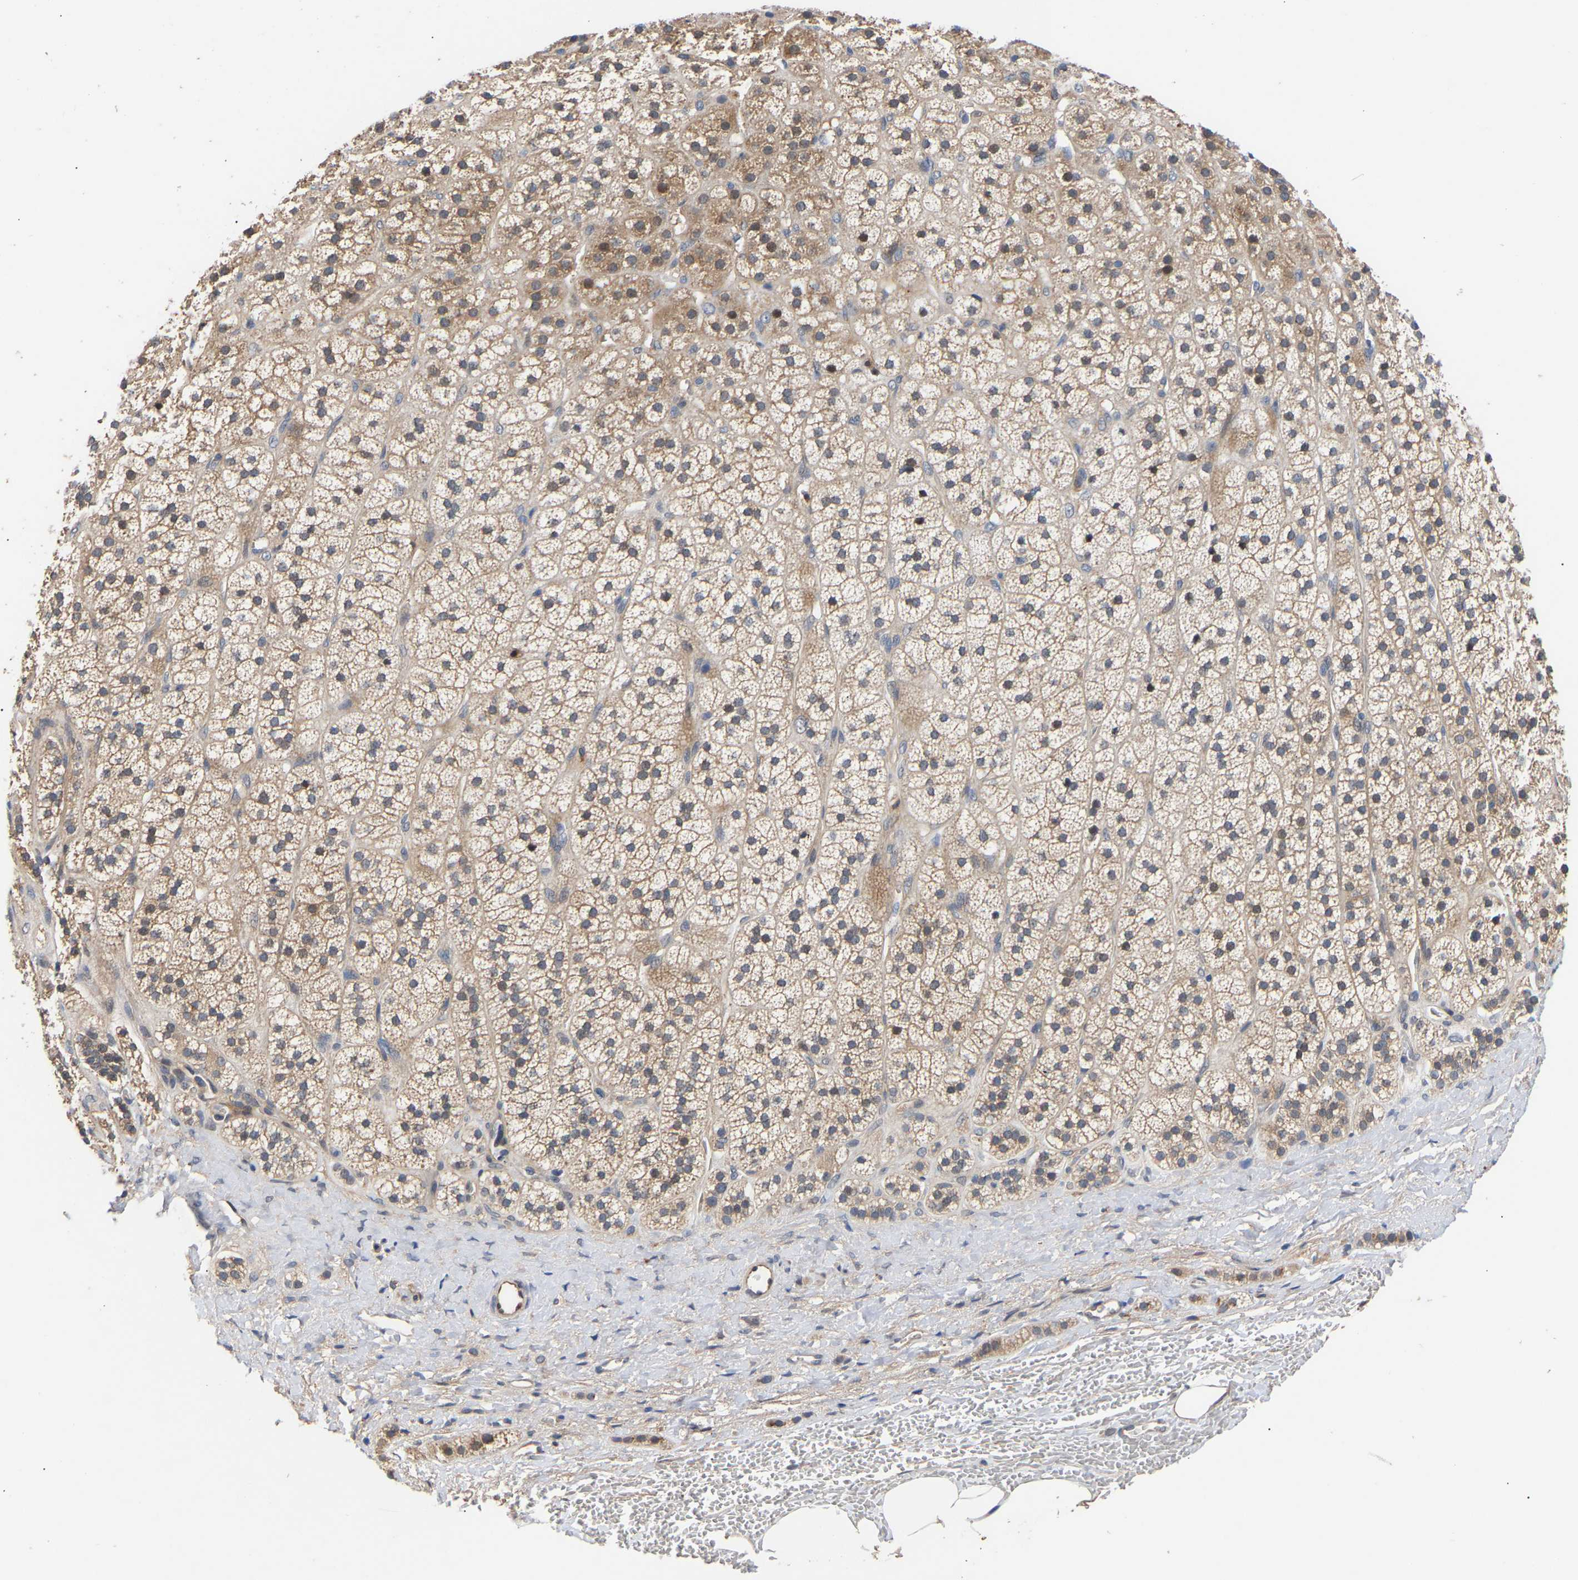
{"staining": {"intensity": "moderate", "quantity": ">75%", "location": "cytoplasmic/membranous"}, "tissue": "adrenal gland", "cell_type": "Glandular cells", "image_type": "normal", "snomed": [{"axis": "morphology", "description": "Normal tissue, NOS"}, {"axis": "topography", "description": "Adrenal gland"}], "caption": "This image displays normal adrenal gland stained with immunohistochemistry to label a protein in brown. The cytoplasmic/membranous of glandular cells show moderate positivity for the protein. Nuclei are counter-stained blue.", "gene": "KASH5", "patient": {"sex": "male", "age": 56}}